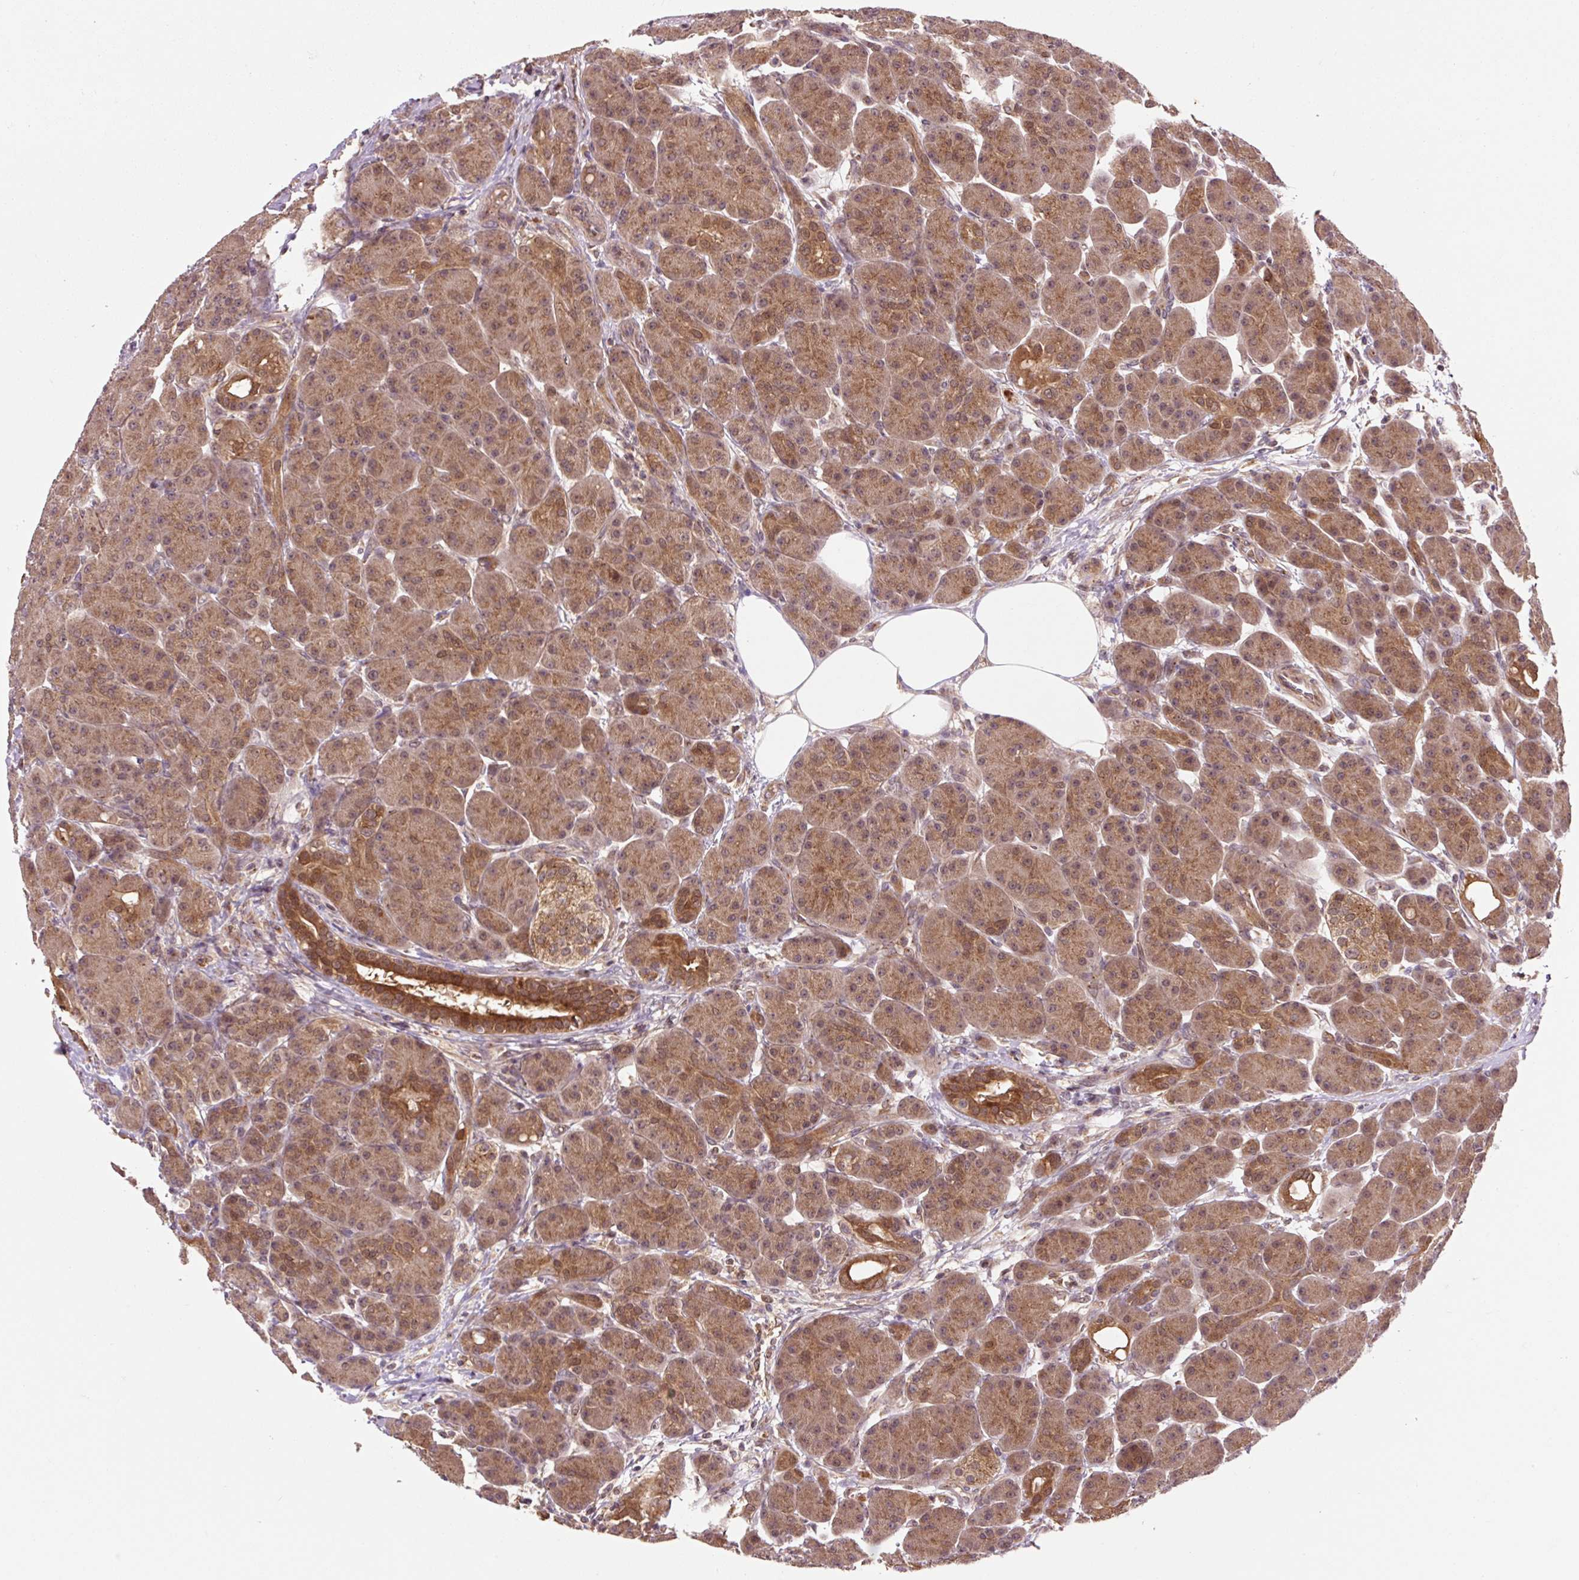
{"staining": {"intensity": "moderate", "quantity": ">75%", "location": "cytoplasmic/membranous"}, "tissue": "pancreas", "cell_type": "Exocrine glandular cells", "image_type": "normal", "snomed": [{"axis": "morphology", "description": "Normal tissue, NOS"}, {"axis": "topography", "description": "Pancreas"}], "caption": "Immunohistochemical staining of normal pancreas exhibits moderate cytoplasmic/membranous protein staining in approximately >75% of exocrine glandular cells. (Stains: DAB in brown, nuclei in blue, Microscopy: brightfield microscopy at high magnification).", "gene": "MMS19", "patient": {"sex": "male", "age": 63}}